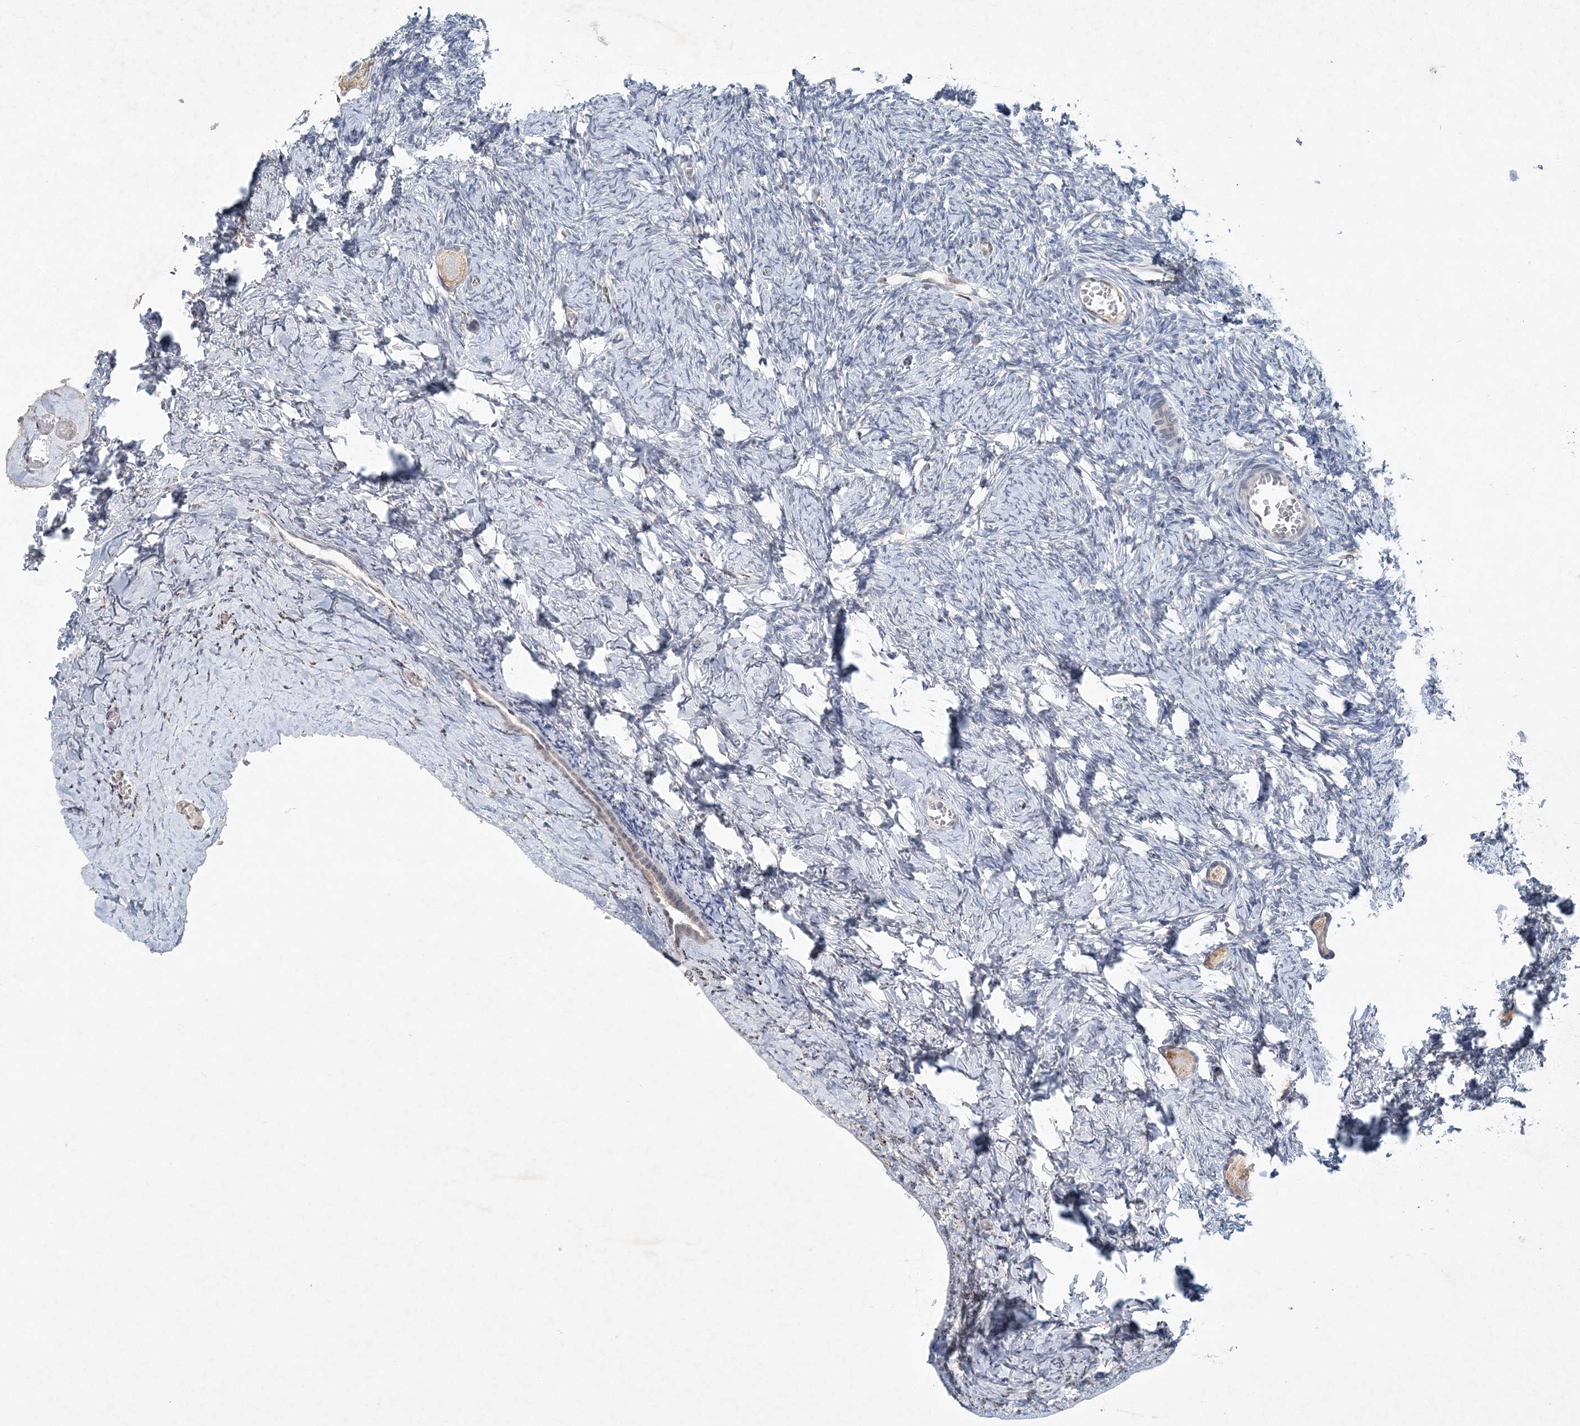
{"staining": {"intensity": "weak", "quantity": ">75%", "location": "cytoplasmic/membranous"}, "tissue": "ovary", "cell_type": "Follicle cells", "image_type": "normal", "snomed": [{"axis": "morphology", "description": "Normal tissue, NOS"}, {"axis": "topography", "description": "Ovary"}], "caption": "Normal ovary was stained to show a protein in brown. There is low levels of weak cytoplasmic/membranous positivity in about >75% of follicle cells. (DAB = brown stain, brightfield microscopy at high magnification).", "gene": "GIN1", "patient": {"sex": "female", "age": 27}}